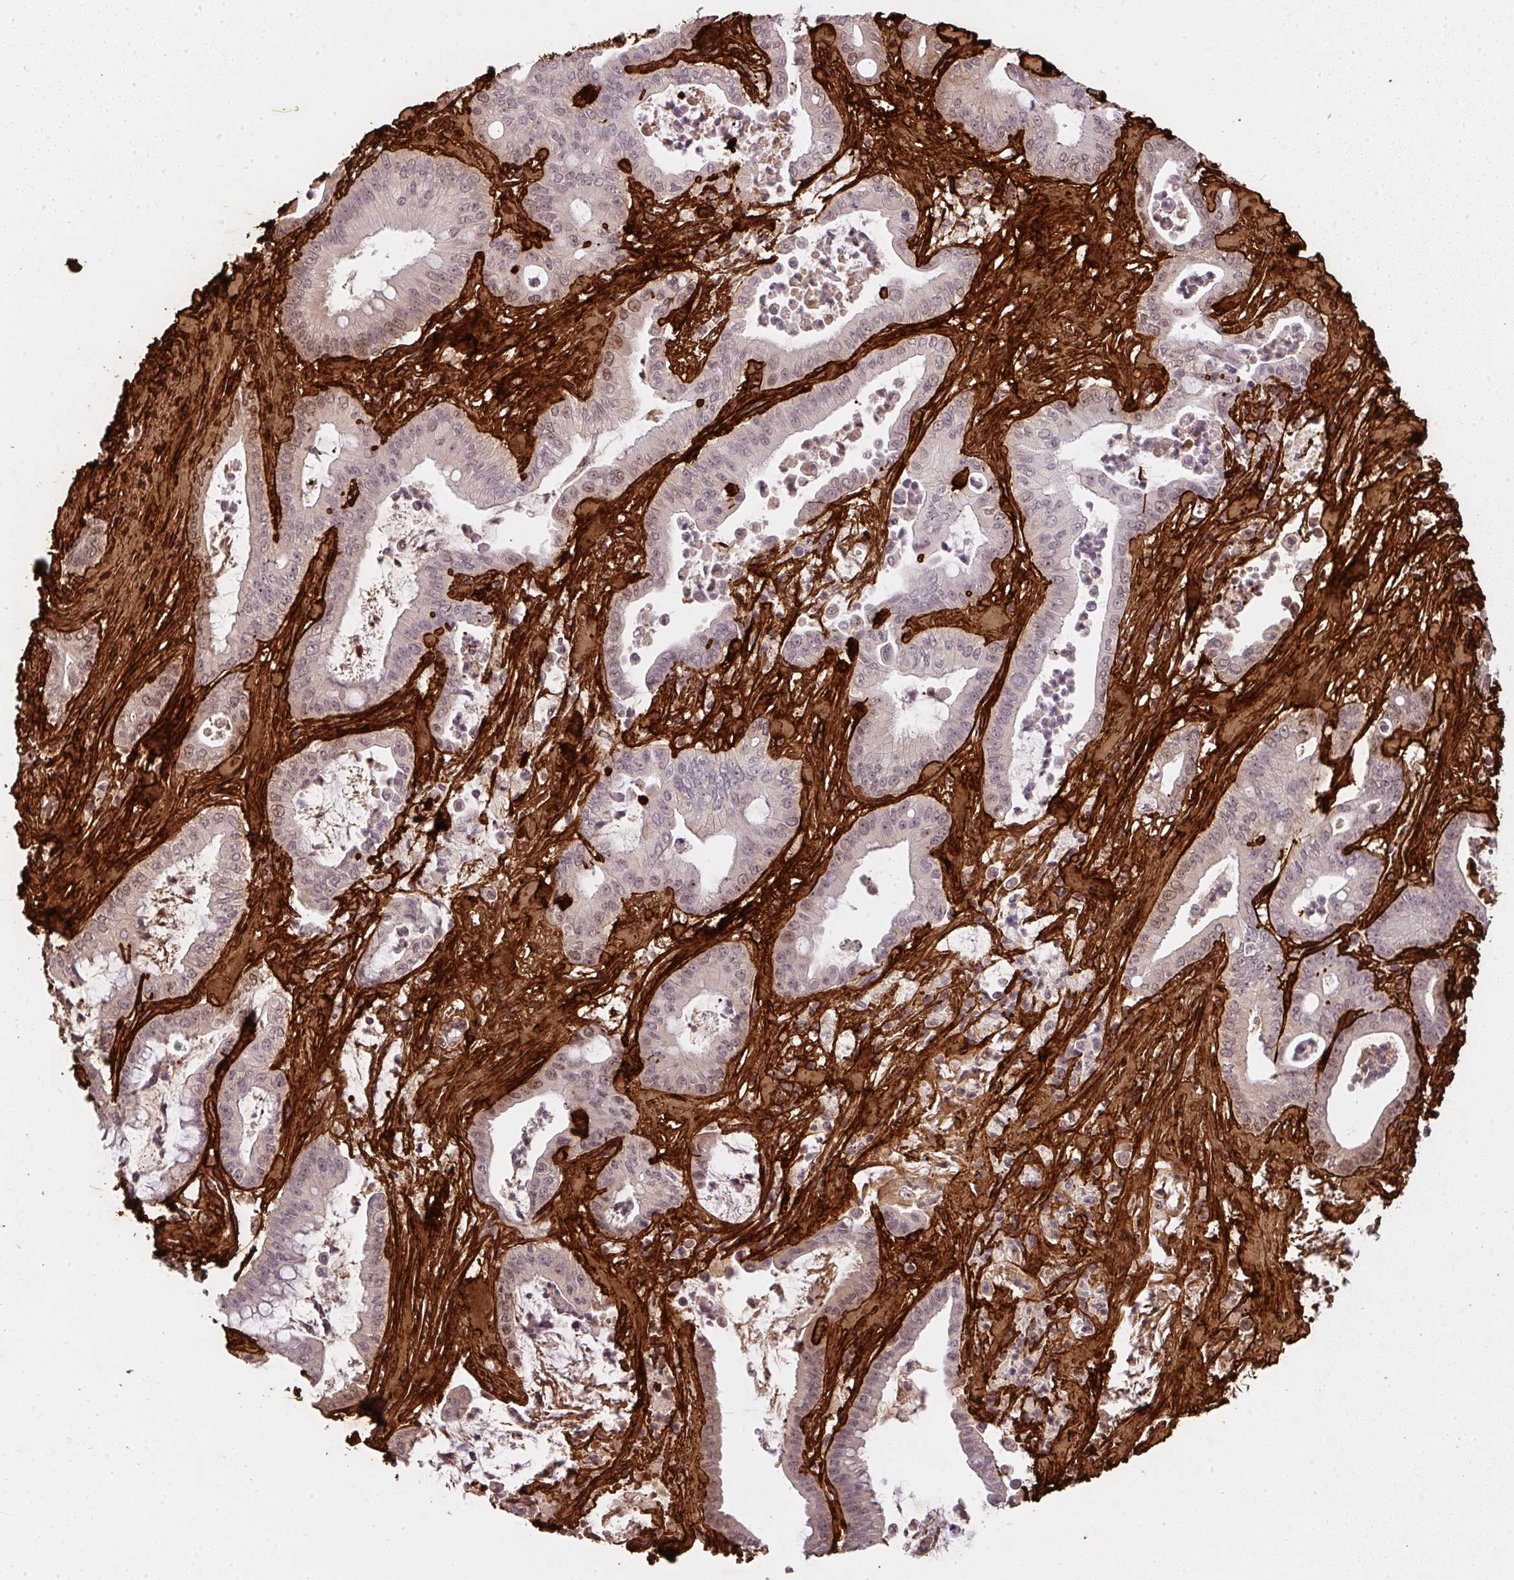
{"staining": {"intensity": "moderate", "quantity": "<25%", "location": "nuclear"}, "tissue": "pancreatic cancer", "cell_type": "Tumor cells", "image_type": "cancer", "snomed": [{"axis": "morphology", "description": "Adenocarcinoma, NOS"}, {"axis": "topography", "description": "Pancreas"}], "caption": "Tumor cells display low levels of moderate nuclear expression in approximately <25% of cells in pancreatic cancer (adenocarcinoma).", "gene": "COL3A1", "patient": {"sex": "male", "age": 71}}